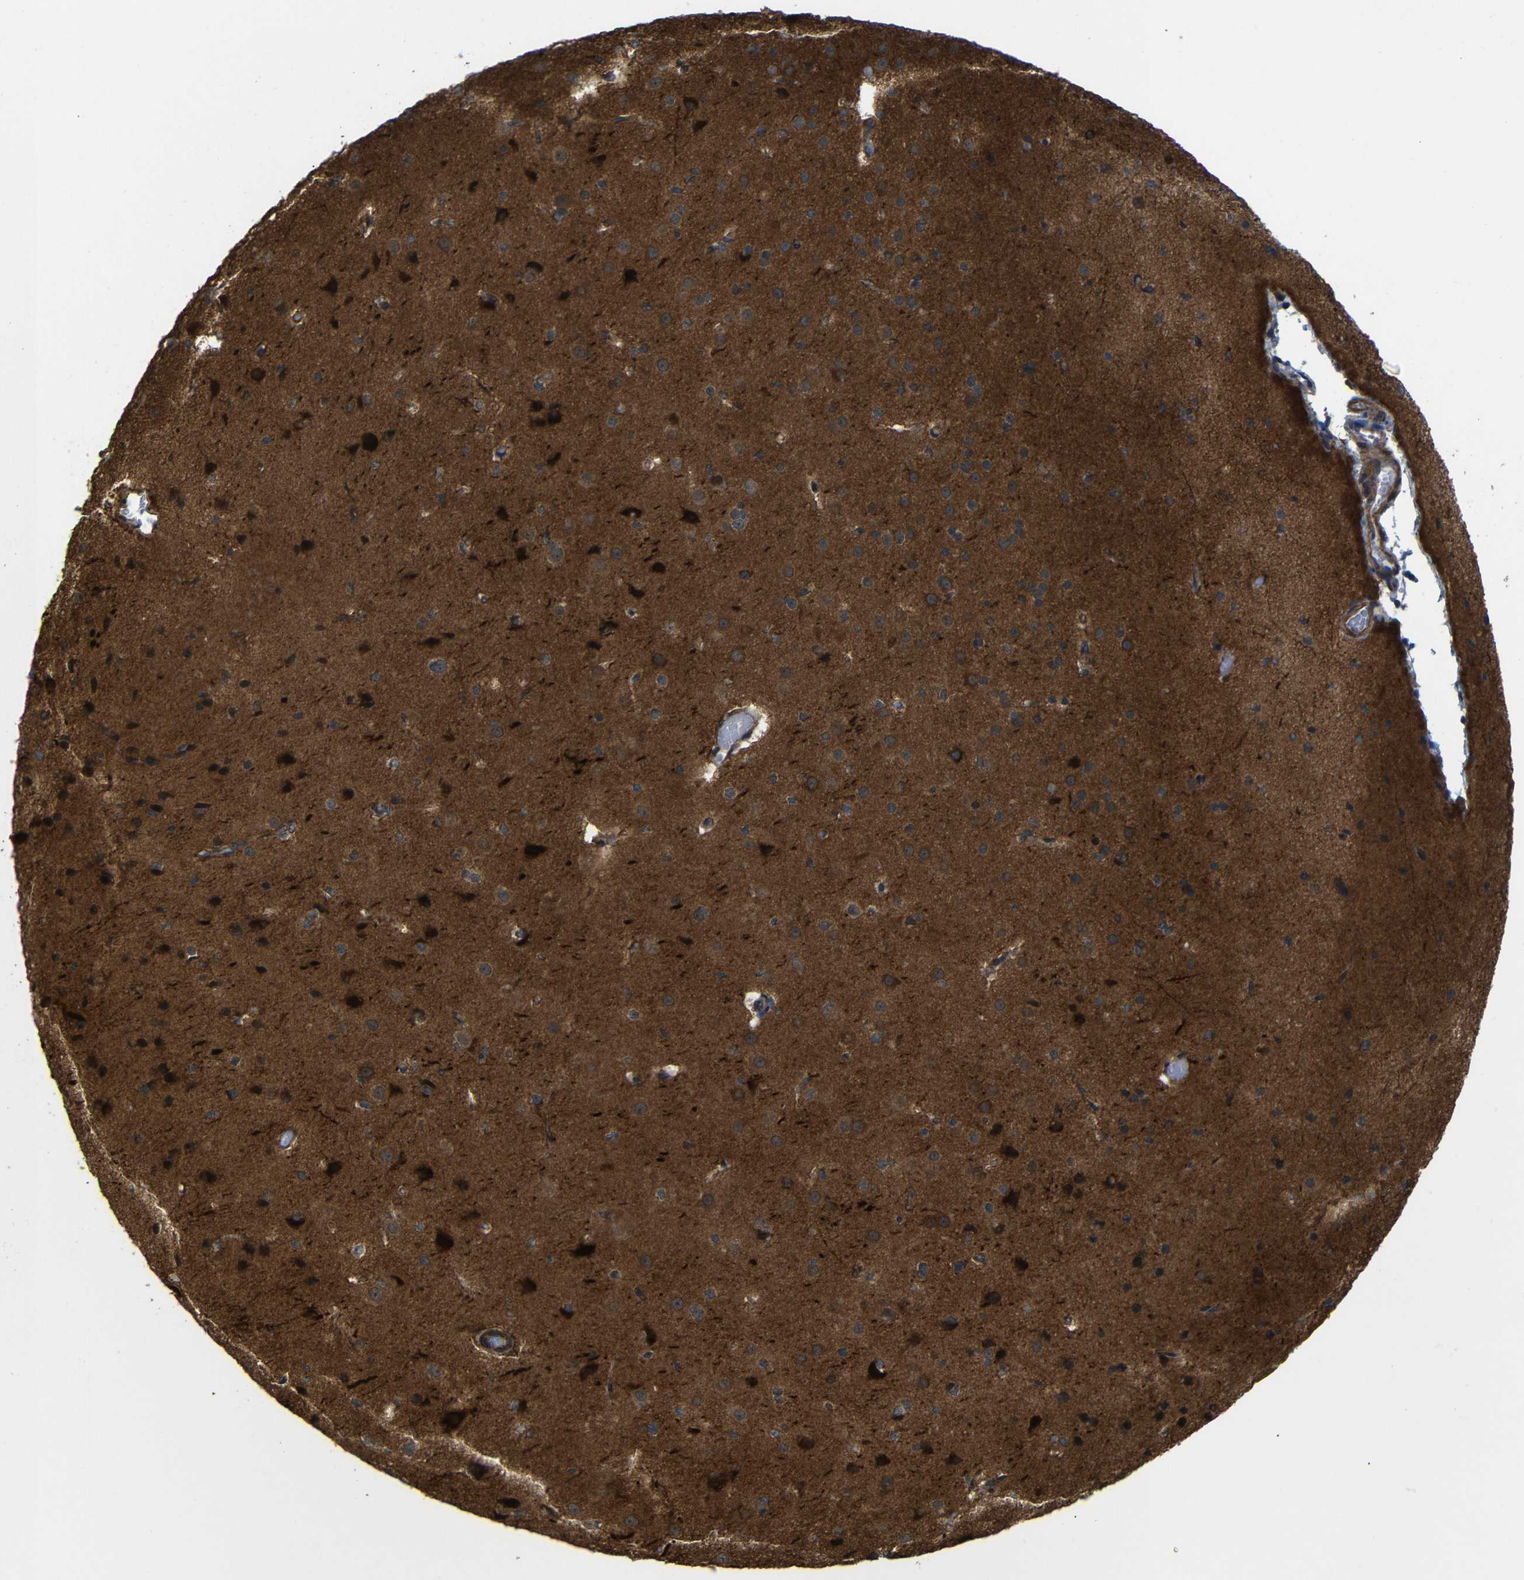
{"staining": {"intensity": "weak", "quantity": ">75%", "location": "cytoplasmic/membranous"}, "tissue": "cerebral cortex", "cell_type": "Endothelial cells", "image_type": "normal", "snomed": [{"axis": "morphology", "description": "Normal tissue, NOS"}, {"axis": "morphology", "description": "Developmental malformation"}, {"axis": "topography", "description": "Cerebral cortex"}], "caption": "Normal cerebral cortex was stained to show a protein in brown. There is low levels of weak cytoplasmic/membranous staining in approximately >75% of endothelial cells. The protein is shown in brown color, while the nuclei are stained blue.", "gene": "P3H2", "patient": {"sex": "female", "age": 30}}